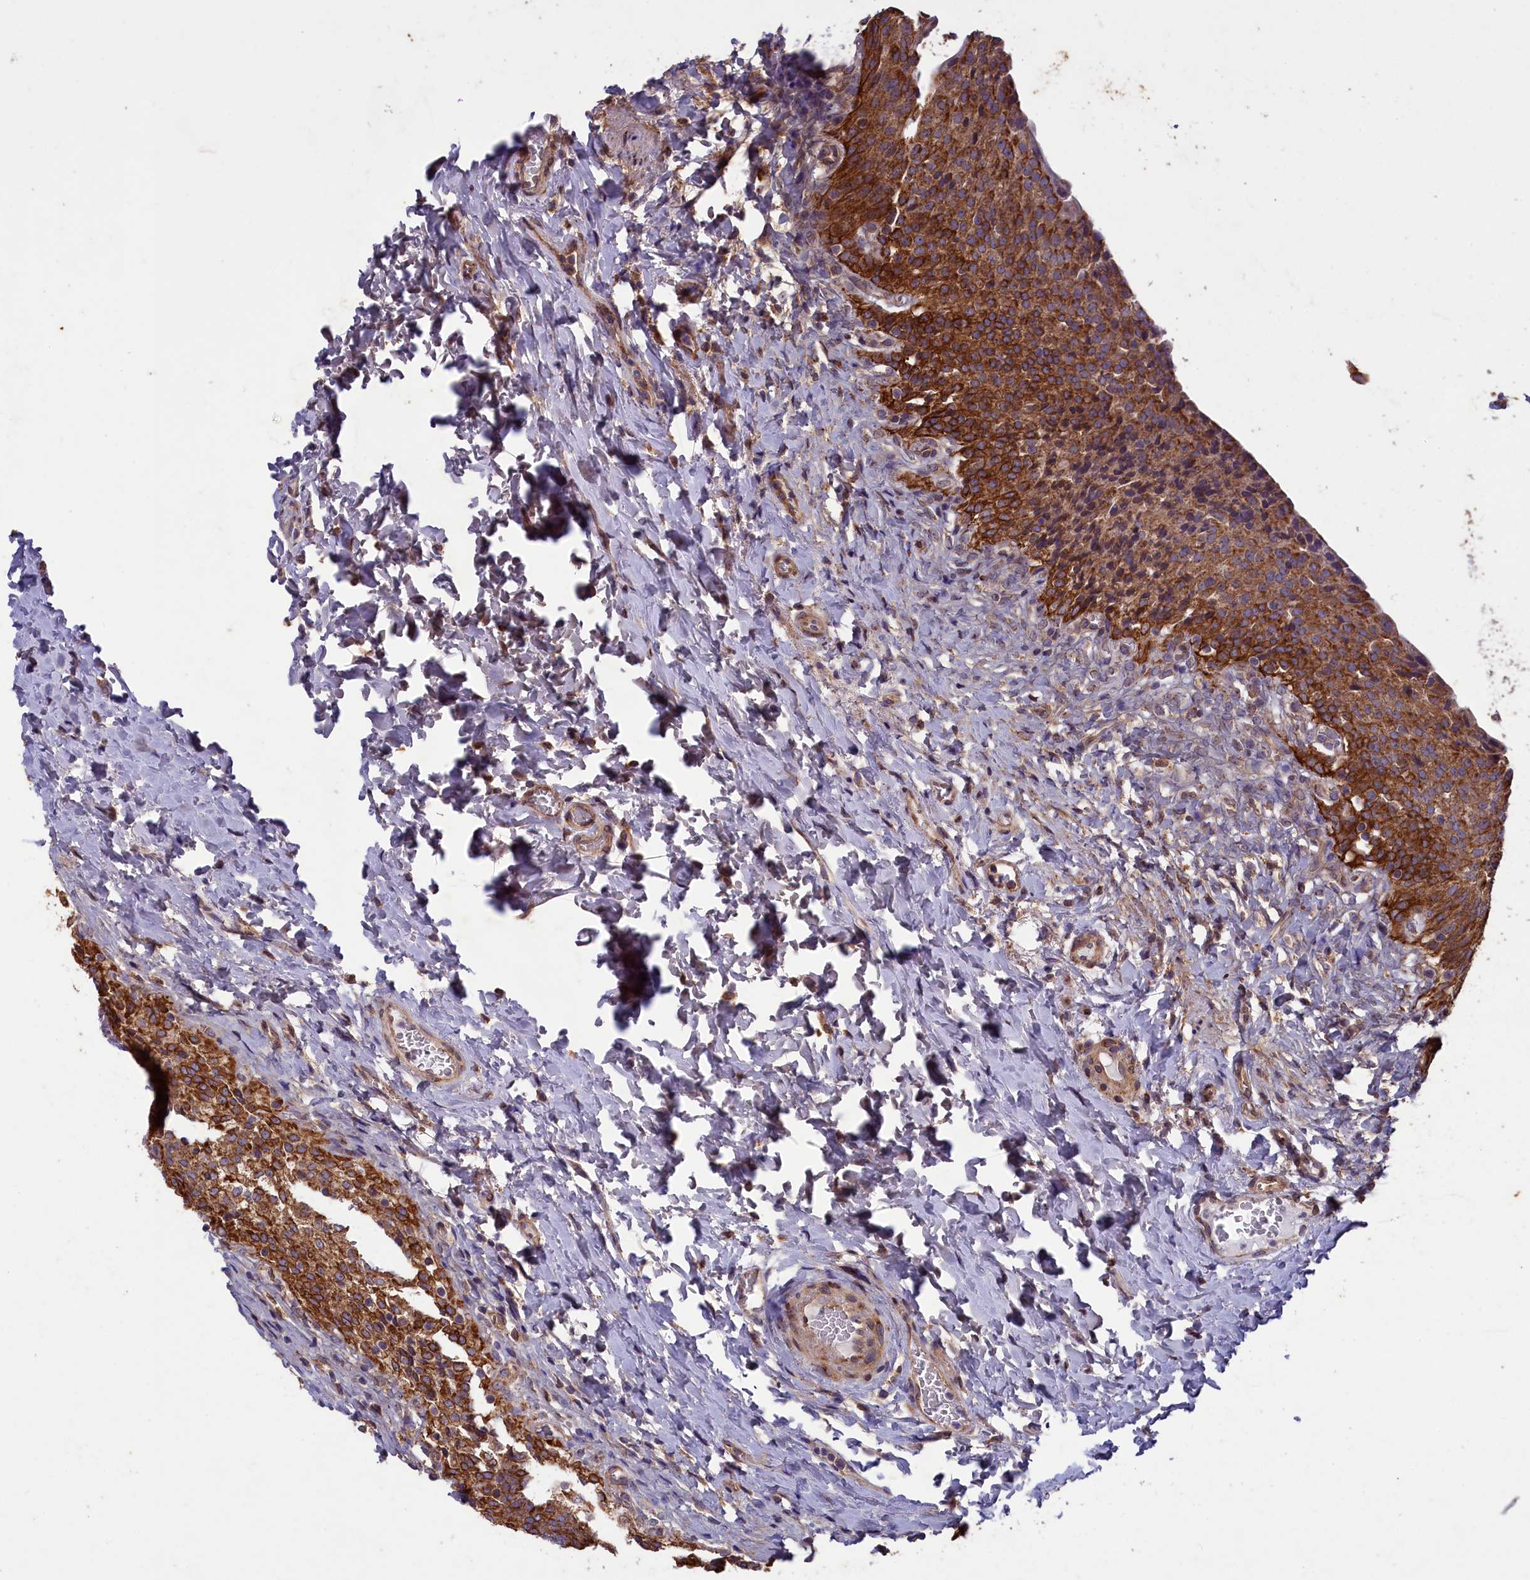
{"staining": {"intensity": "strong", "quantity": ">75%", "location": "cytoplasmic/membranous"}, "tissue": "urinary bladder", "cell_type": "Urothelial cells", "image_type": "normal", "snomed": [{"axis": "morphology", "description": "Normal tissue, NOS"}, {"axis": "morphology", "description": "Inflammation, NOS"}, {"axis": "topography", "description": "Urinary bladder"}], "caption": "Protein analysis of normal urinary bladder exhibits strong cytoplasmic/membranous positivity in about >75% of urothelial cells. (IHC, brightfield microscopy, high magnification).", "gene": "ACAD8", "patient": {"sex": "male", "age": 64}}